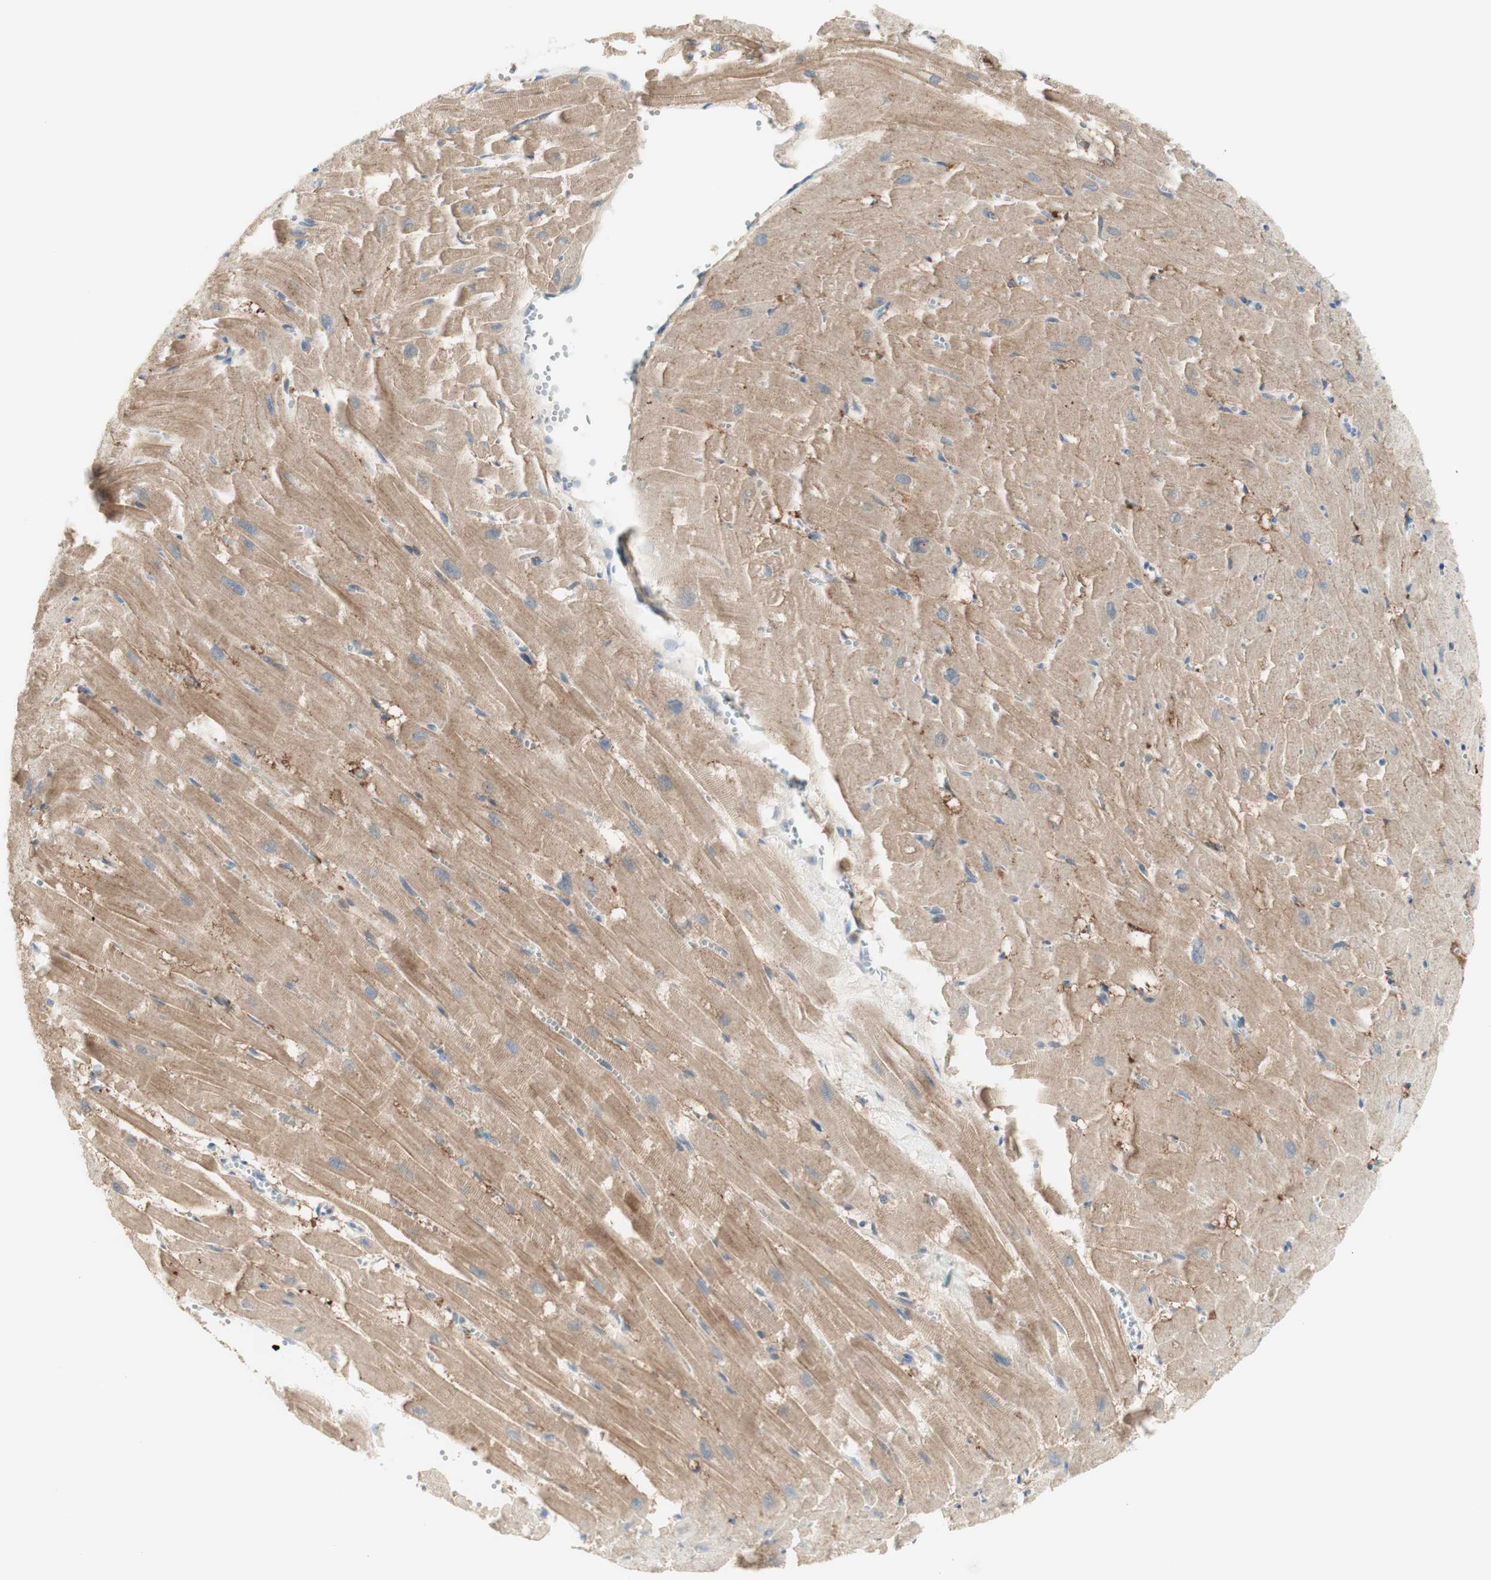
{"staining": {"intensity": "moderate", "quantity": "25%-75%", "location": "cytoplasmic/membranous"}, "tissue": "heart muscle", "cell_type": "Cardiomyocytes", "image_type": "normal", "snomed": [{"axis": "morphology", "description": "Normal tissue, NOS"}, {"axis": "topography", "description": "Heart"}], "caption": "Immunohistochemistry of benign heart muscle shows medium levels of moderate cytoplasmic/membranous positivity in approximately 25%-75% of cardiomyocytes.", "gene": "GAPT", "patient": {"sex": "female", "age": 19}}